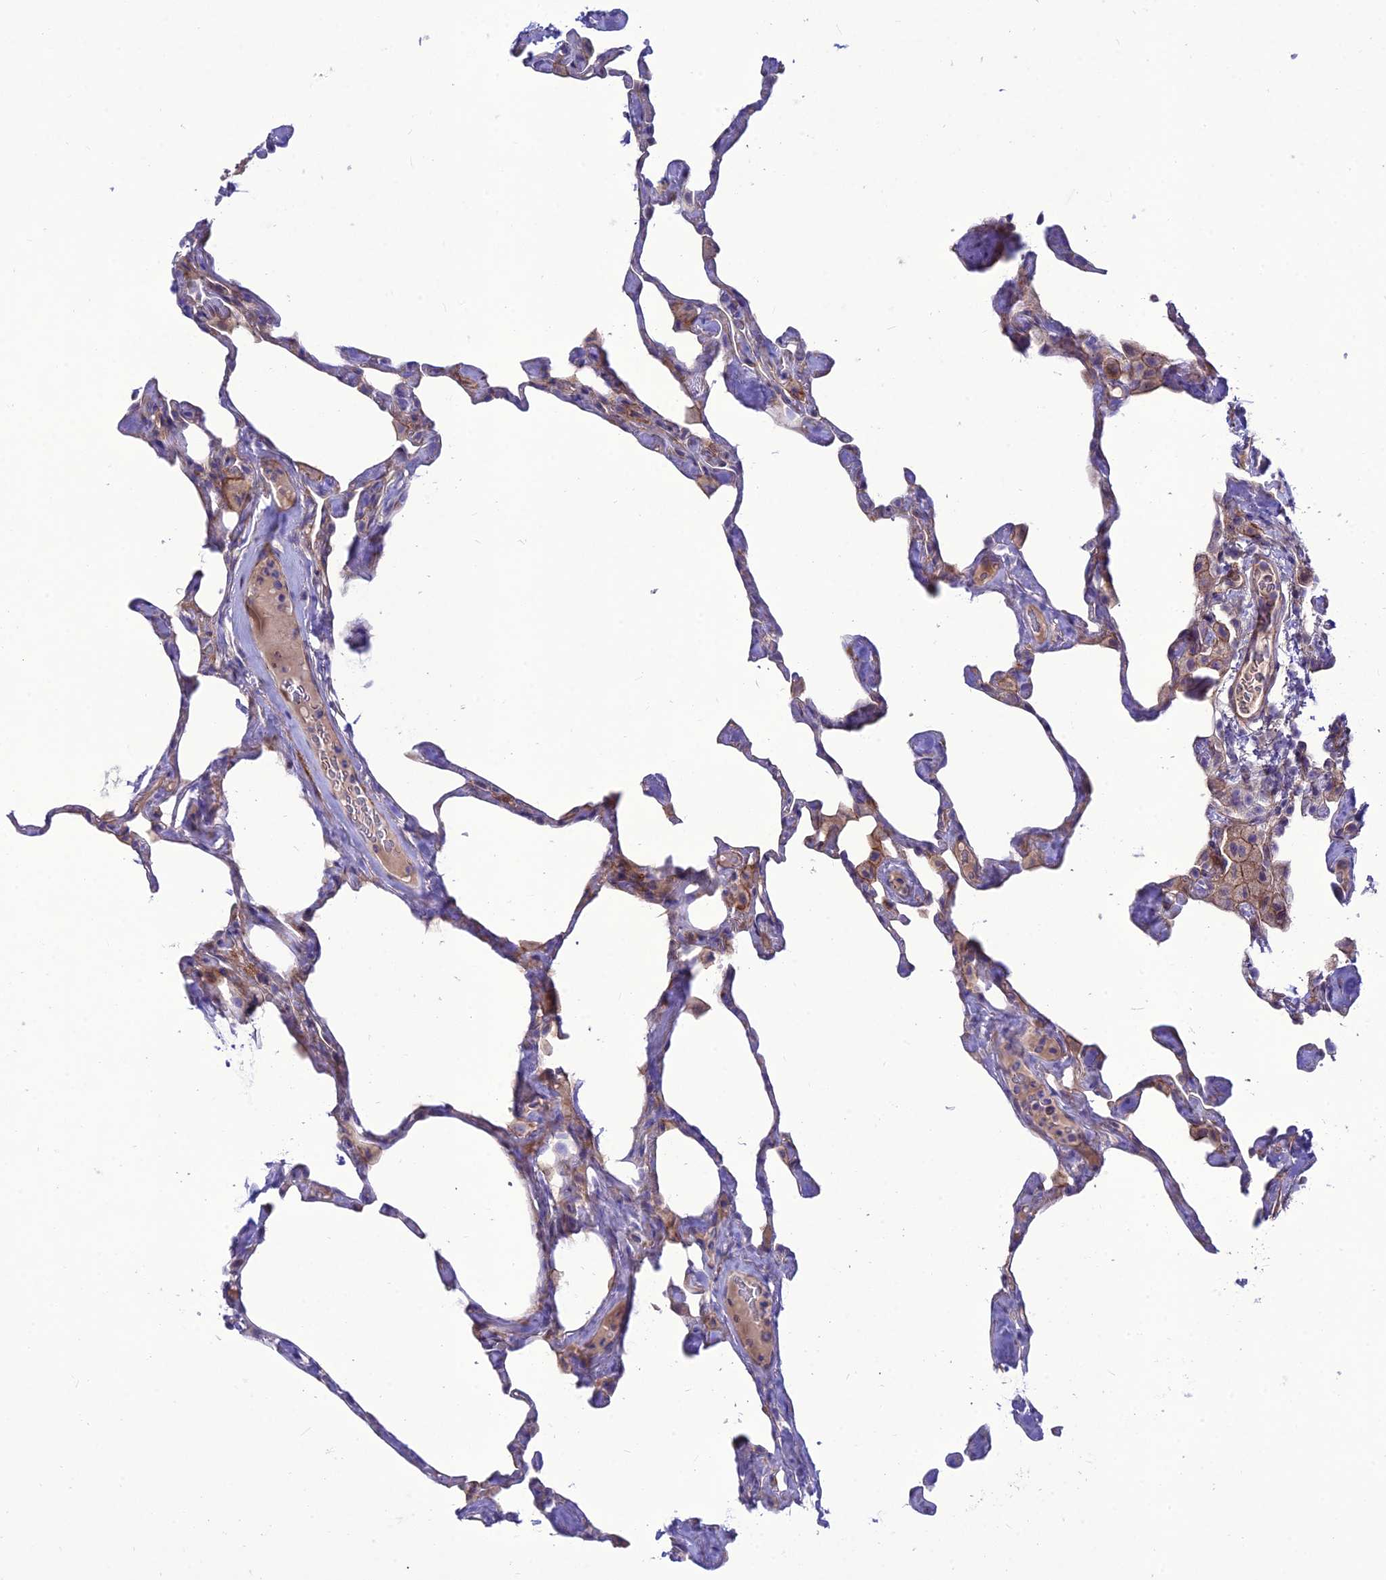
{"staining": {"intensity": "weak", "quantity": "<25%", "location": "cytoplasmic/membranous"}, "tissue": "lung", "cell_type": "Alveolar cells", "image_type": "normal", "snomed": [{"axis": "morphology", "description": "Normal tissue, NOS"}, {"axis": "topography", "description": "Lung"}], "caption": "Immunohistochemical staining of unremarkable lung displays no significant expression in alveolar cells. (Brightfield microscopy of DAB (3,3'-diaminobenzidine) immunohistochemistry (IHC) at high magnification).", "gene": "TEKT3", "patient": {"sex": "male", "age": 65}}